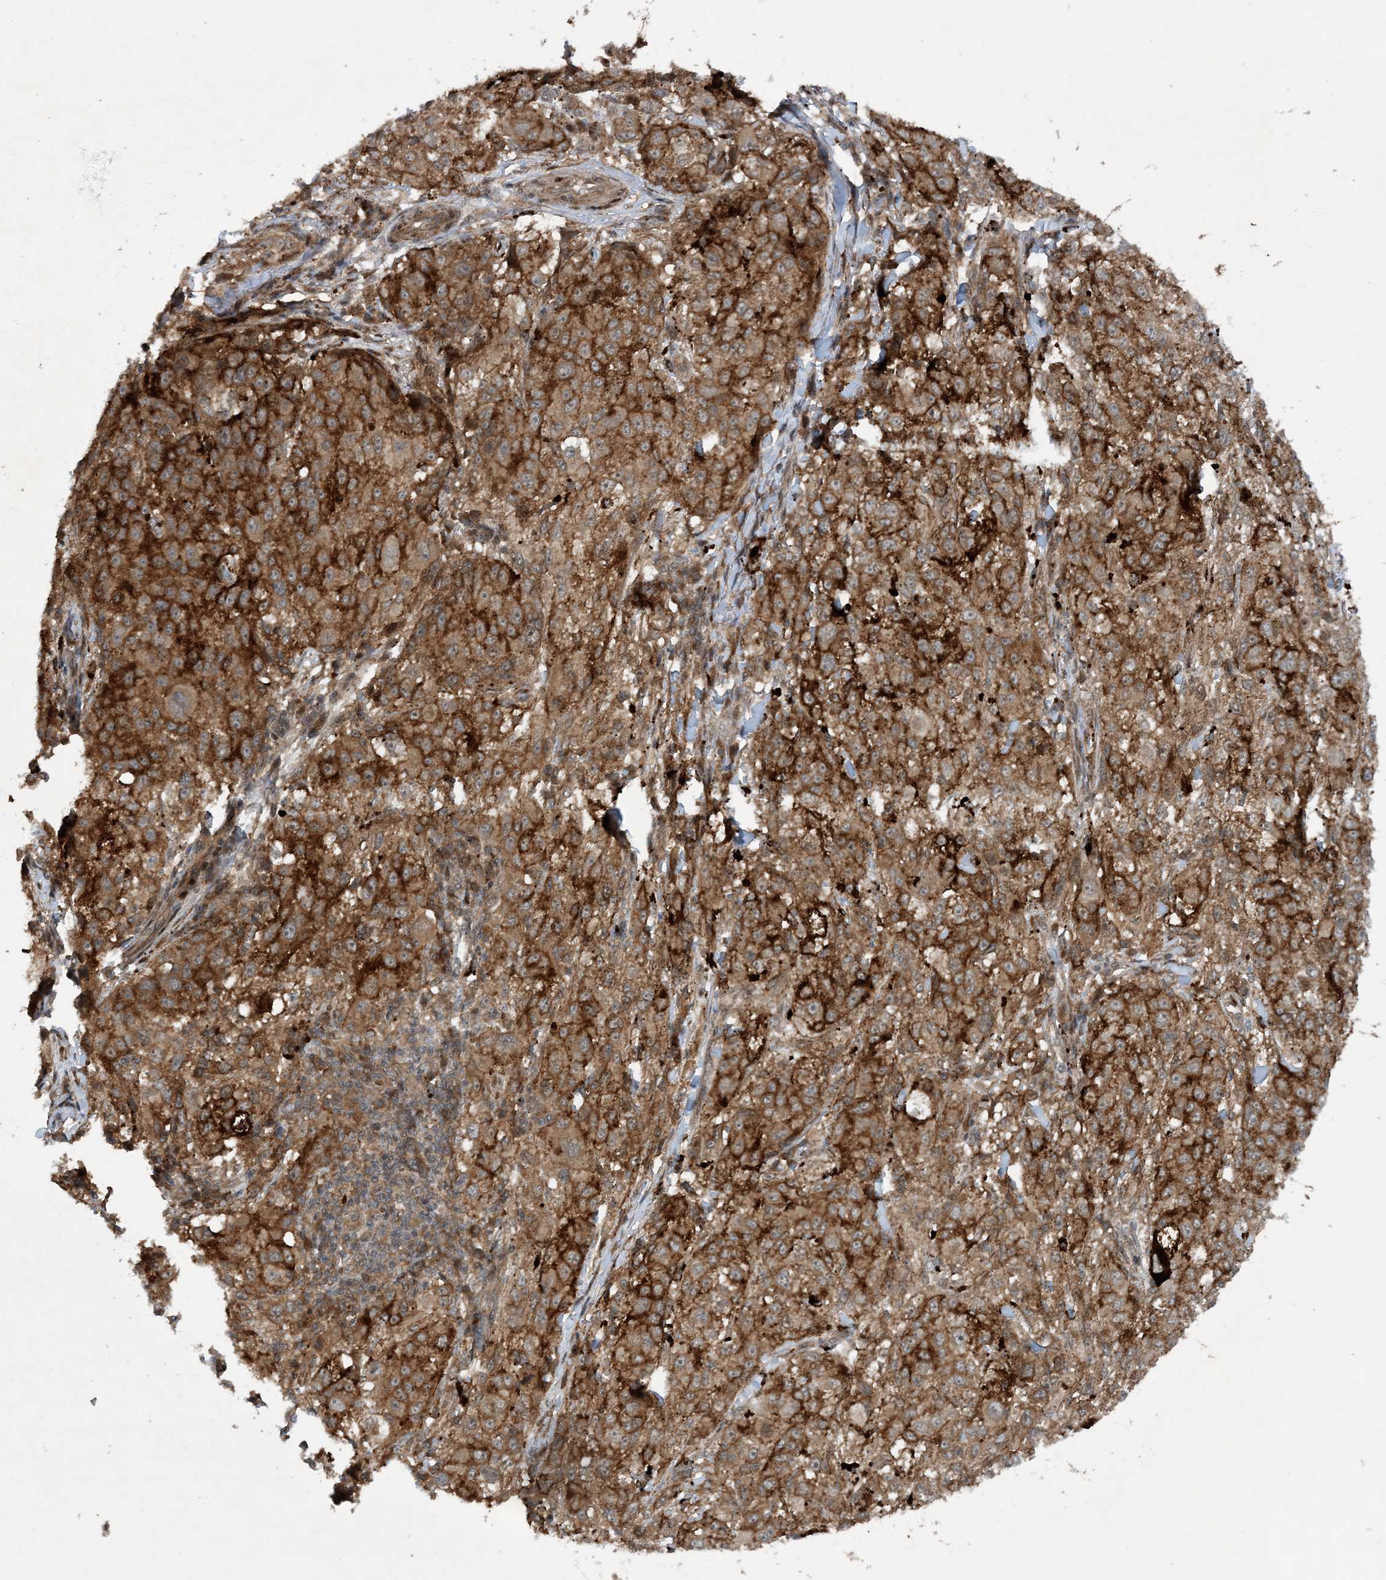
{"staining": {"intensity": "strong", "quantity": "25%-75%", "location": "cytoplasmic/membranous"}, "tissue": "melanoma", "cell_type": "Tumor cells", "image_type": "cancer", "snomed": [{"axis": "morphology", "description": "Necrosis, NOS"}, {"axis": "morphology", "description": "Malignant melanoma, NOS"}, {"axis": "topography", "description": "Skin"}], "caption": "DAB immunohistochemical staining of human malignant melanoma reveals strong cytoplasmic/membranous protein staining in approximately 25%-75% of tumor cells. (Brightfield microscopy of DAB IHC at high magnification).", "gene": "HEMK1", "patient": {"sex": "female", "age": 87}}